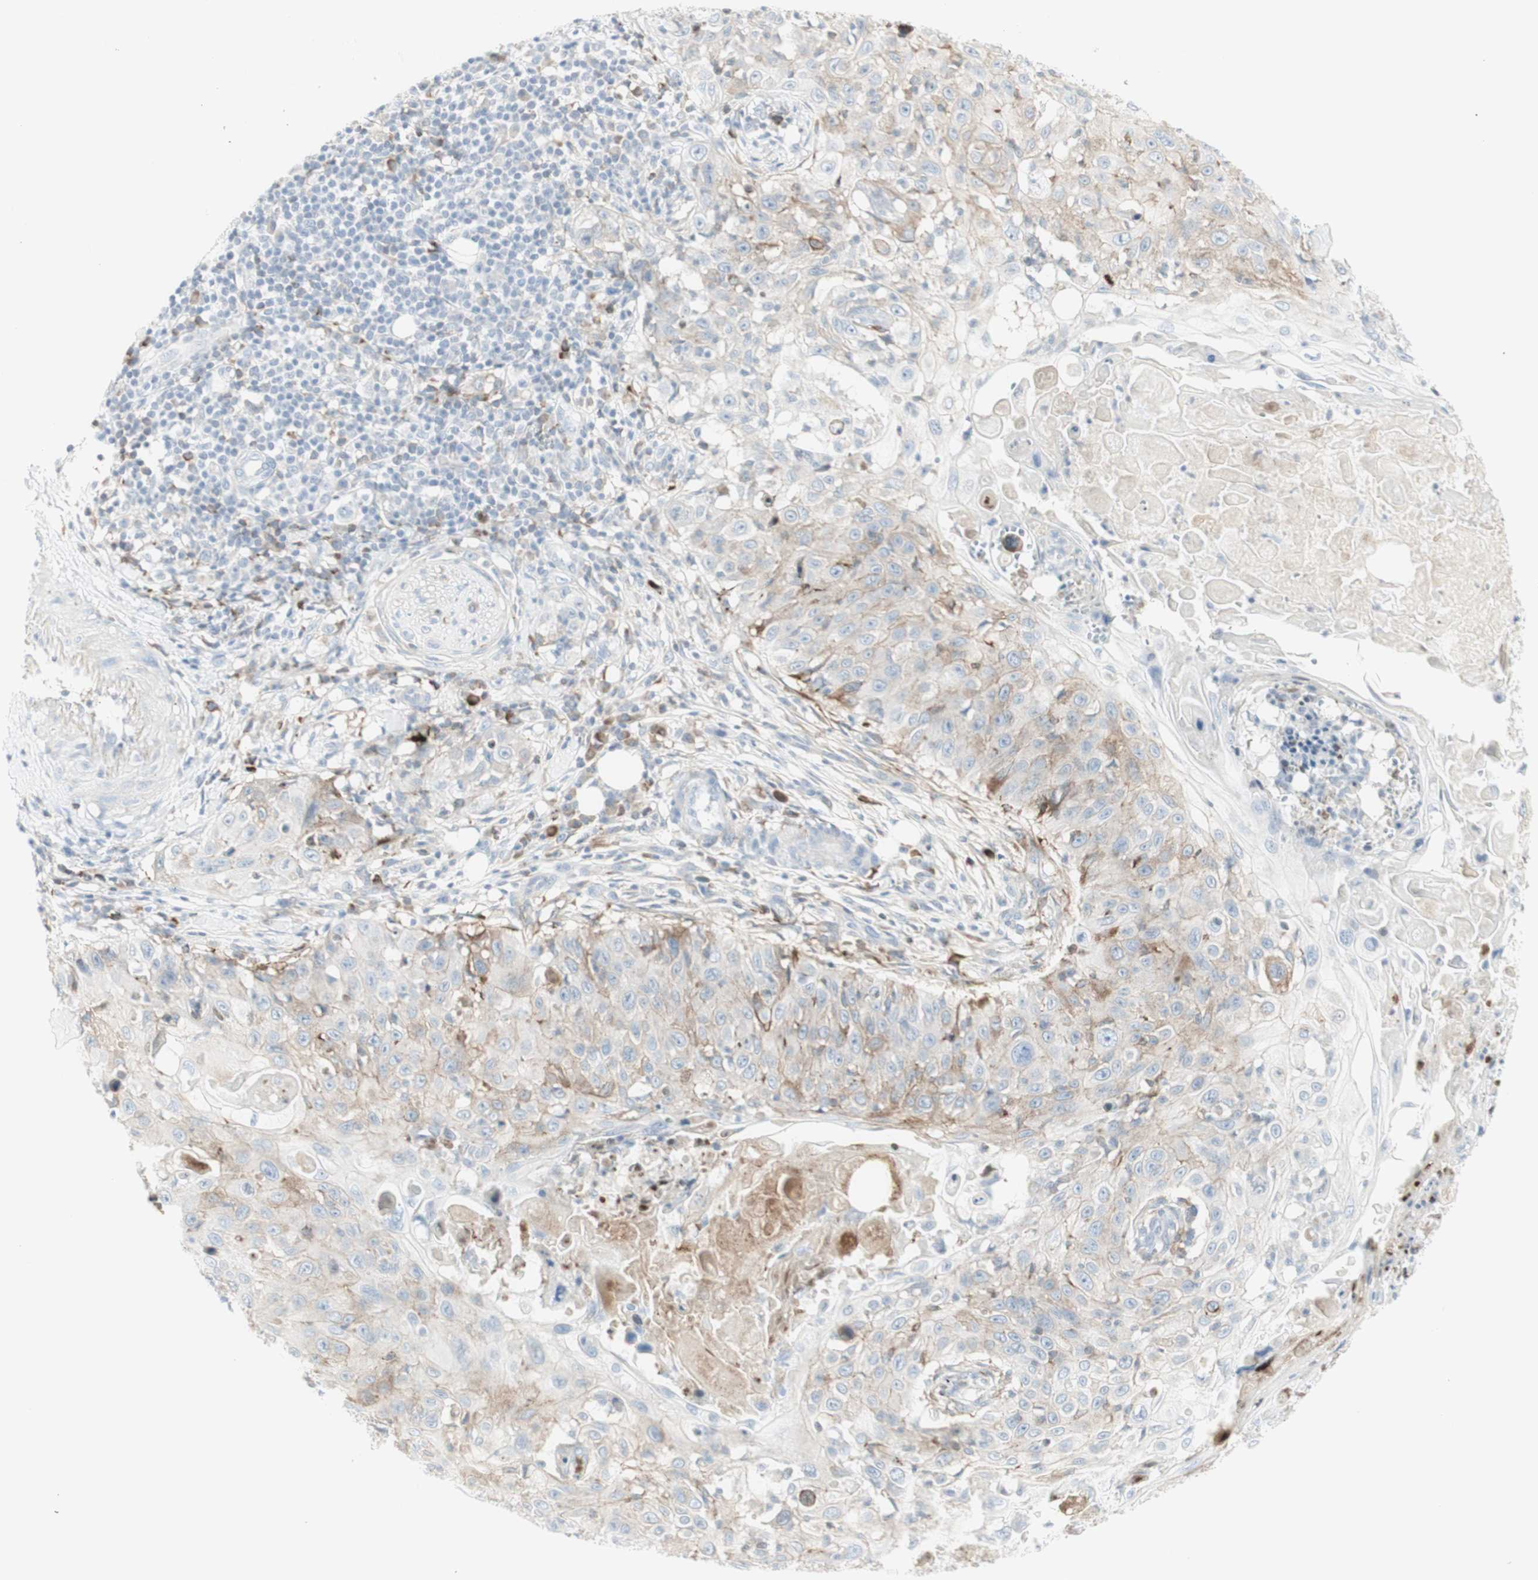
{"staining": {"intensity": "moderate", "quantity": "25%-75%", "location": "cytoplasmic/membranous"}, "tissue": "skin cancer", "cell_type": "Tumor cells", "image_type": "cancer", "snomed": [{"axis": "morphology", "description": "Squamous cell carcinoma, NOS"}, {"axis": "topography", "description": "Skin"}], "caption": "This image displays IHC staining of human skin cancer, with medium moderate cytoplasmic/membranous staining in about 25%-75% of tumor cells.", "gene": "MDK", "patient": {"sex": "male", "age": 86}}